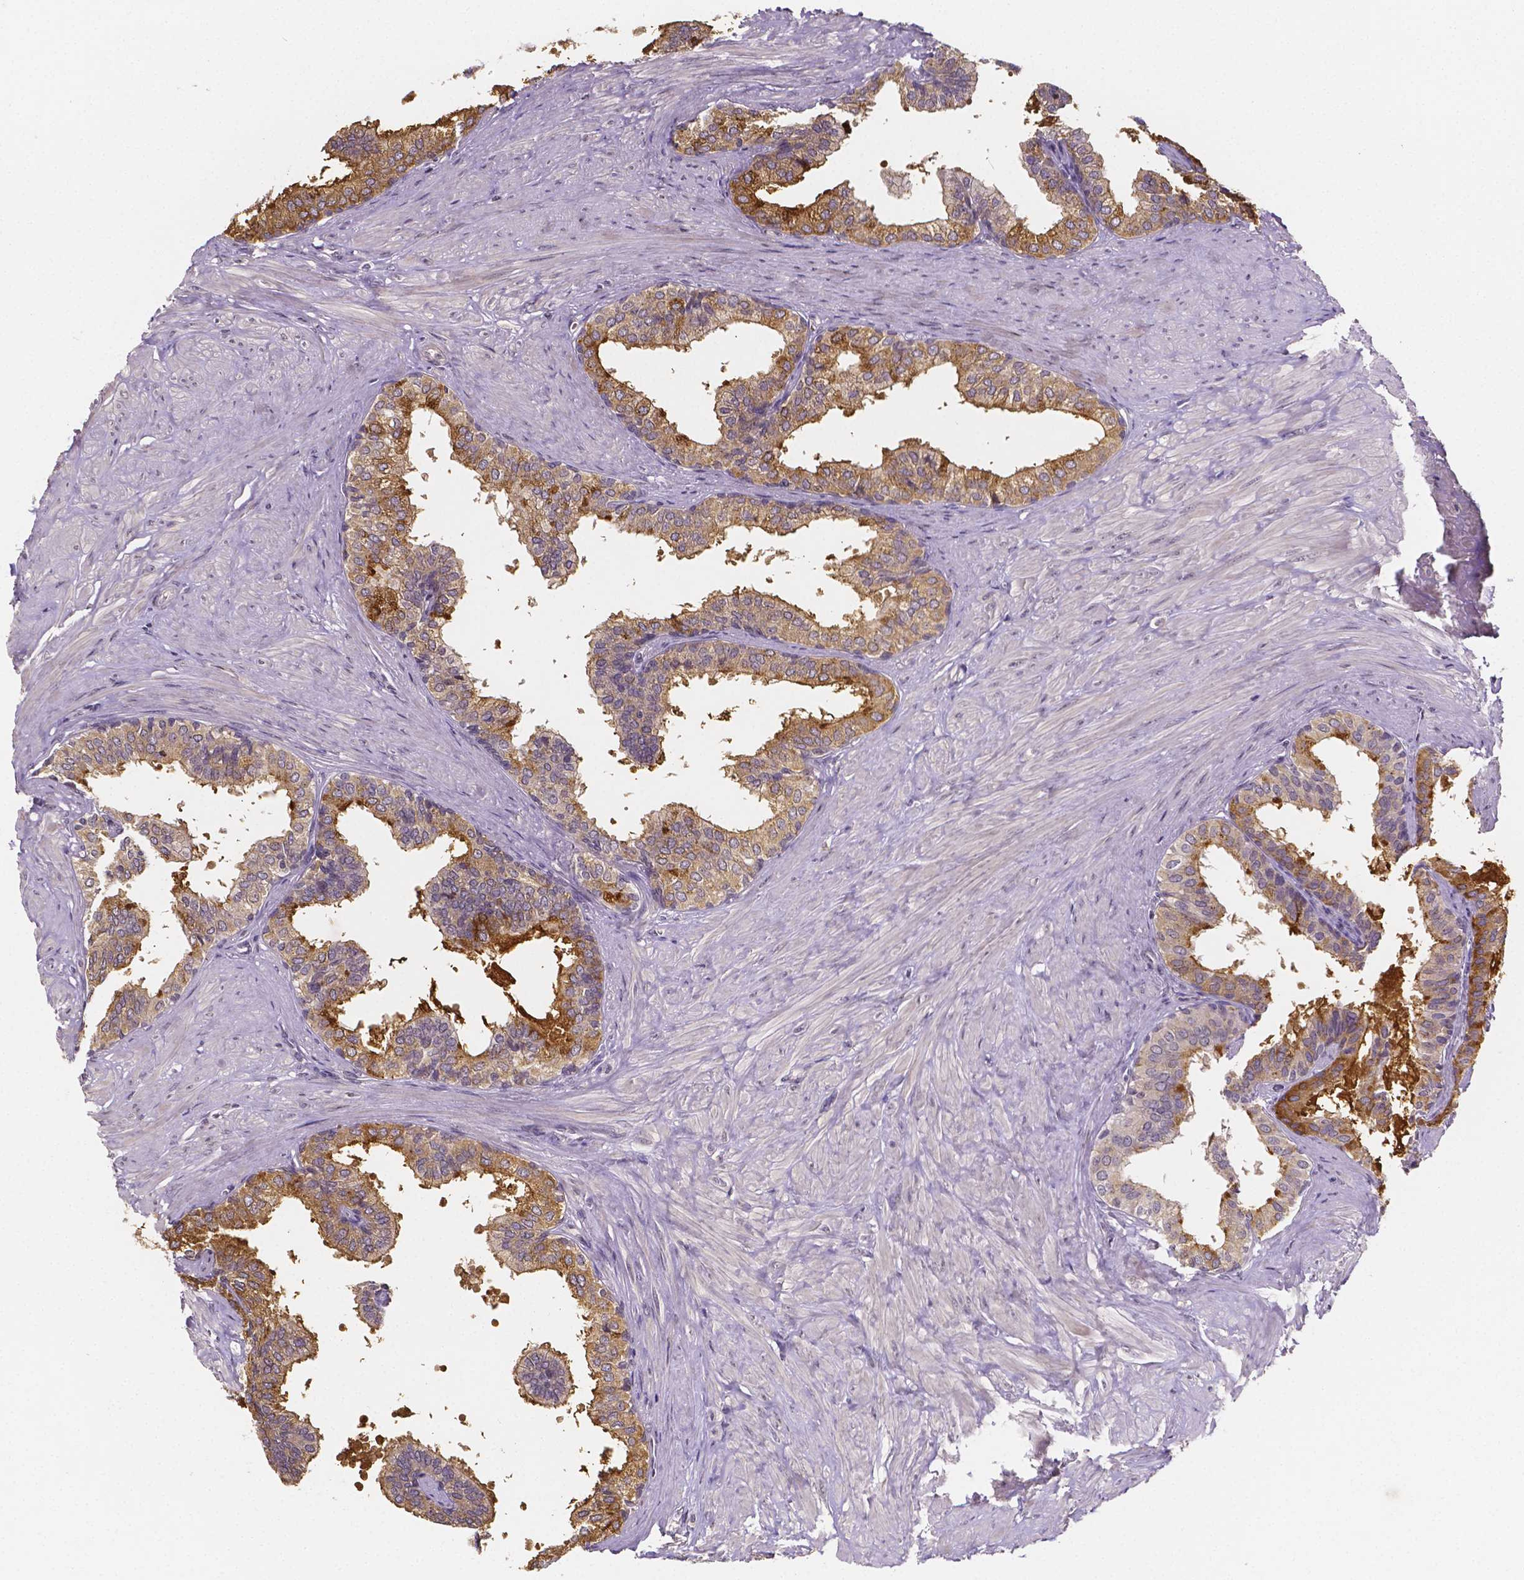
{"staining": {"intensity": "strong", "quantity": "<25%", "location": "cytoplasmic/membranous"}, "tissue": "prostate", "cell_type": "Glandular cells", "image_type": "normal", "snomed": [{"axis": "morphology", "description": "Normal tissue, NOS"}, {"axis": "topography", "description": "Prostate"}, {"axis": "topography", "description": "Peripheral nerve tissue"}], "caption": "Immunohistochemistry (IHC) micrograph of benign human prostate stained for a protein (brown), which shows medium levels of strong cytoplasmic/membranous expression in approximately <25% of glandular cells.", "gene": "NRGN", "patient": {"sex": "male", "age": 55}}